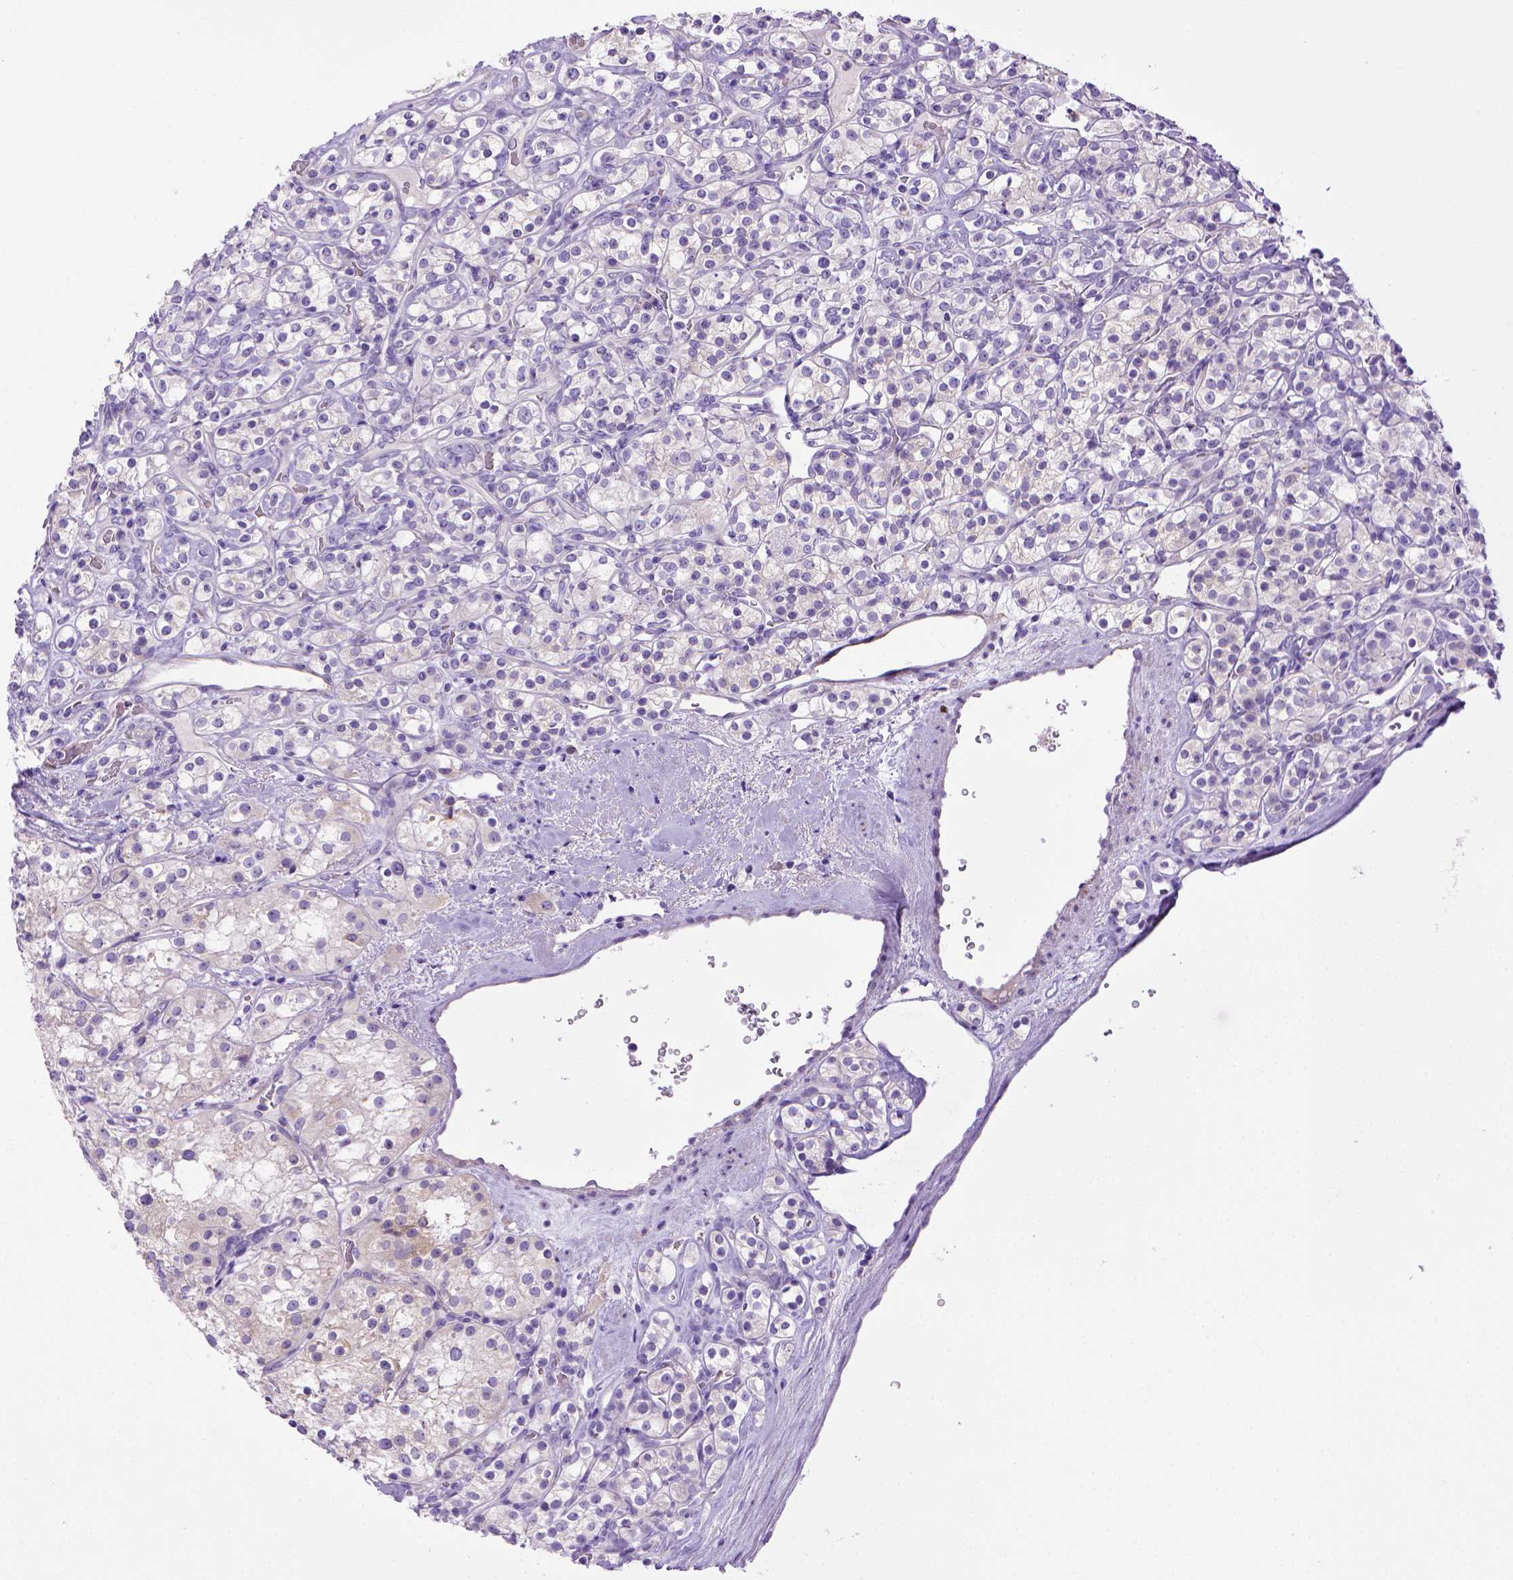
{"staining": {"intensity": "negative", "quantity": "none", "location": "none"}, "tissue": "renal cancer", "cell_type": "Tumor cells", "image_type": "cancer", "snomed": [{"axis": "morphology", "description": "Adenocarcinoma, NOS"}, {"axis": "topography", "description": "Kidney"}], "caption": "Immunohistochemistry (IHC) of human renal adenocarcinoma shows no staining in tumor cells.", "gene": "BAAT", "patient": {"sex": "male", "age": 77}}